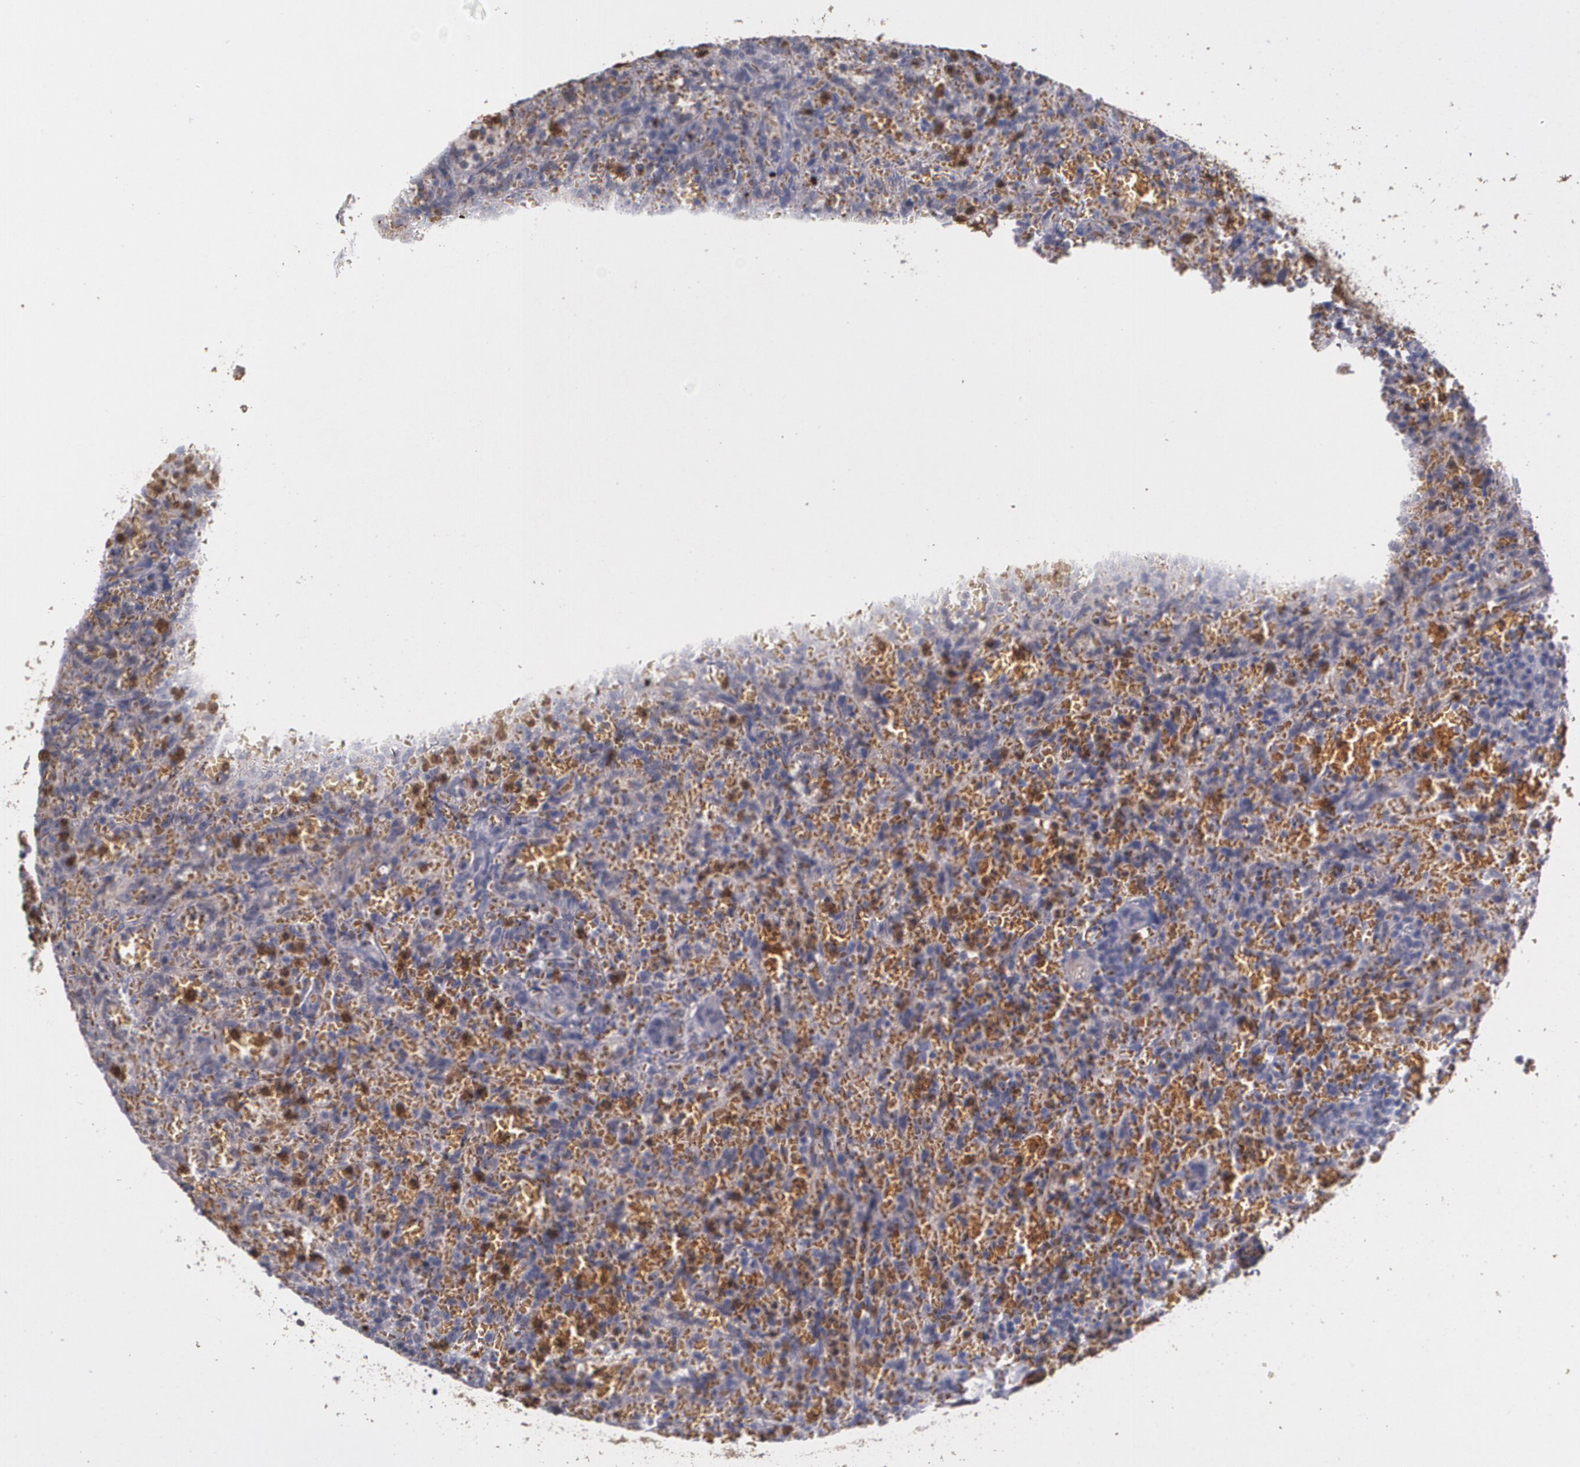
{"staining": {"intensity": "weak", "quantity": ">75%", "location": "cytoplasmic/membranous"}, "tissue": "lymphoma", "cell_type": "Tumor cells", "image_type": "cancer", "snomed": [{"axis": "morphology", "description": "Malignant lymphoma, non-Hodgkin's type, Low grade"}, {"axis": "topography", "description": "Spleen"}], "caption": "Protein staining of malignant lymphoma, non-Hodgkin's type (low-grade) tissue shows weak cytoplasmic/membranous expression in approximately >75% of tumor cells.", "gene": "PTS", "patient": {"sex": "female", "age": 64}}